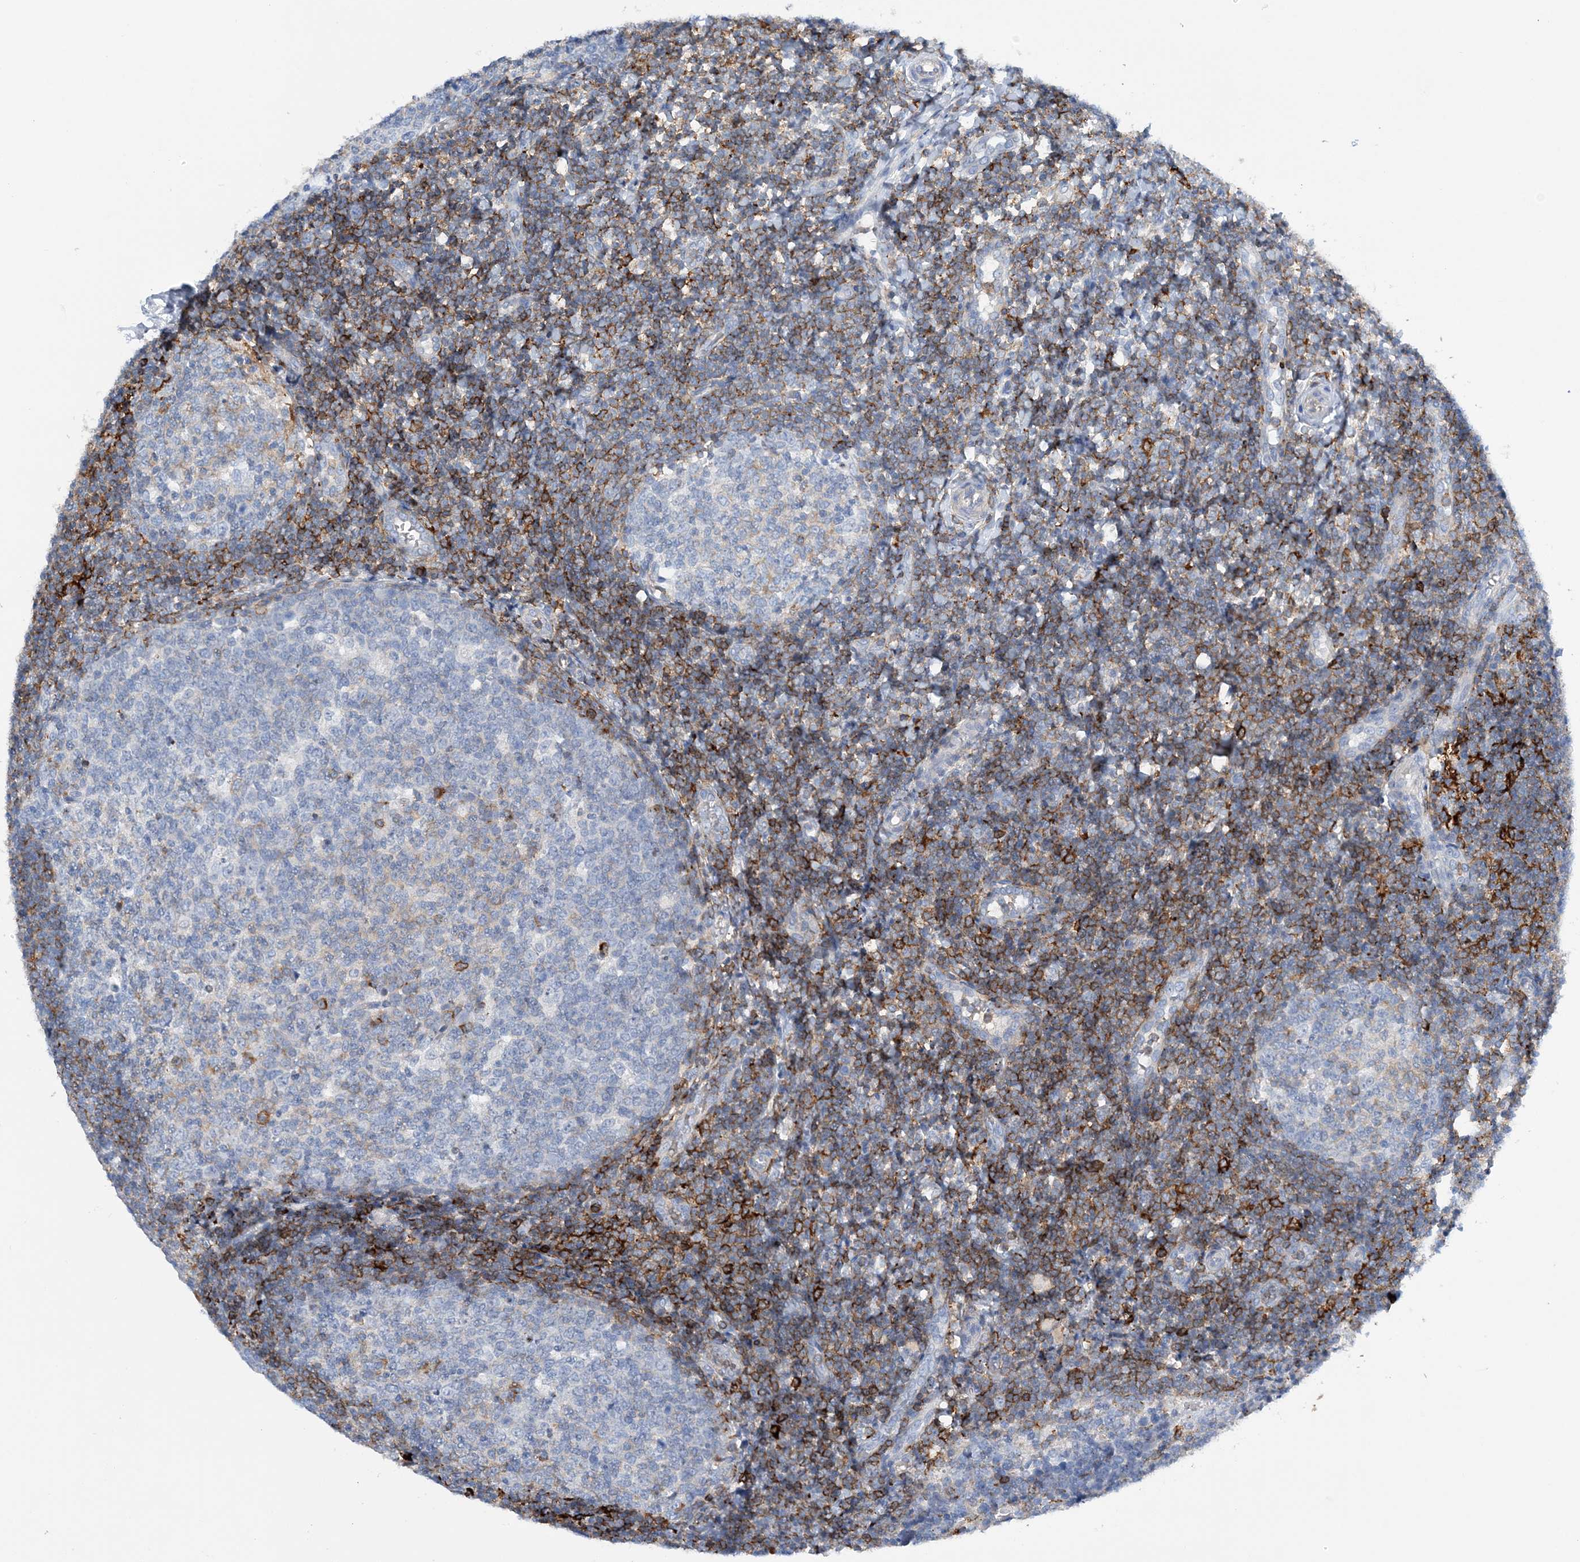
{"staining": {"intensity": "moderate", "quantity": "<25%", "location": "cytoplasmic/membranous"}, "tissue": "tonsil", "cell_type": "Germinal center cells", "image_type": "normal", "snomed": [{"axis": "morphology", "description": "Normal tissue, NOS"}, {"axis": "topography", "description": "Tonsil"}], "caption": "Immunohistochemistry image of unremarkable tonsil stained for a protein (brown), which demonstrates low levels of moderate cytoplasmic/membranous positivity in about <25% of germinal center cells.", "gene": "PRMT9", "patient": {"sex": "female", "age": 19}}